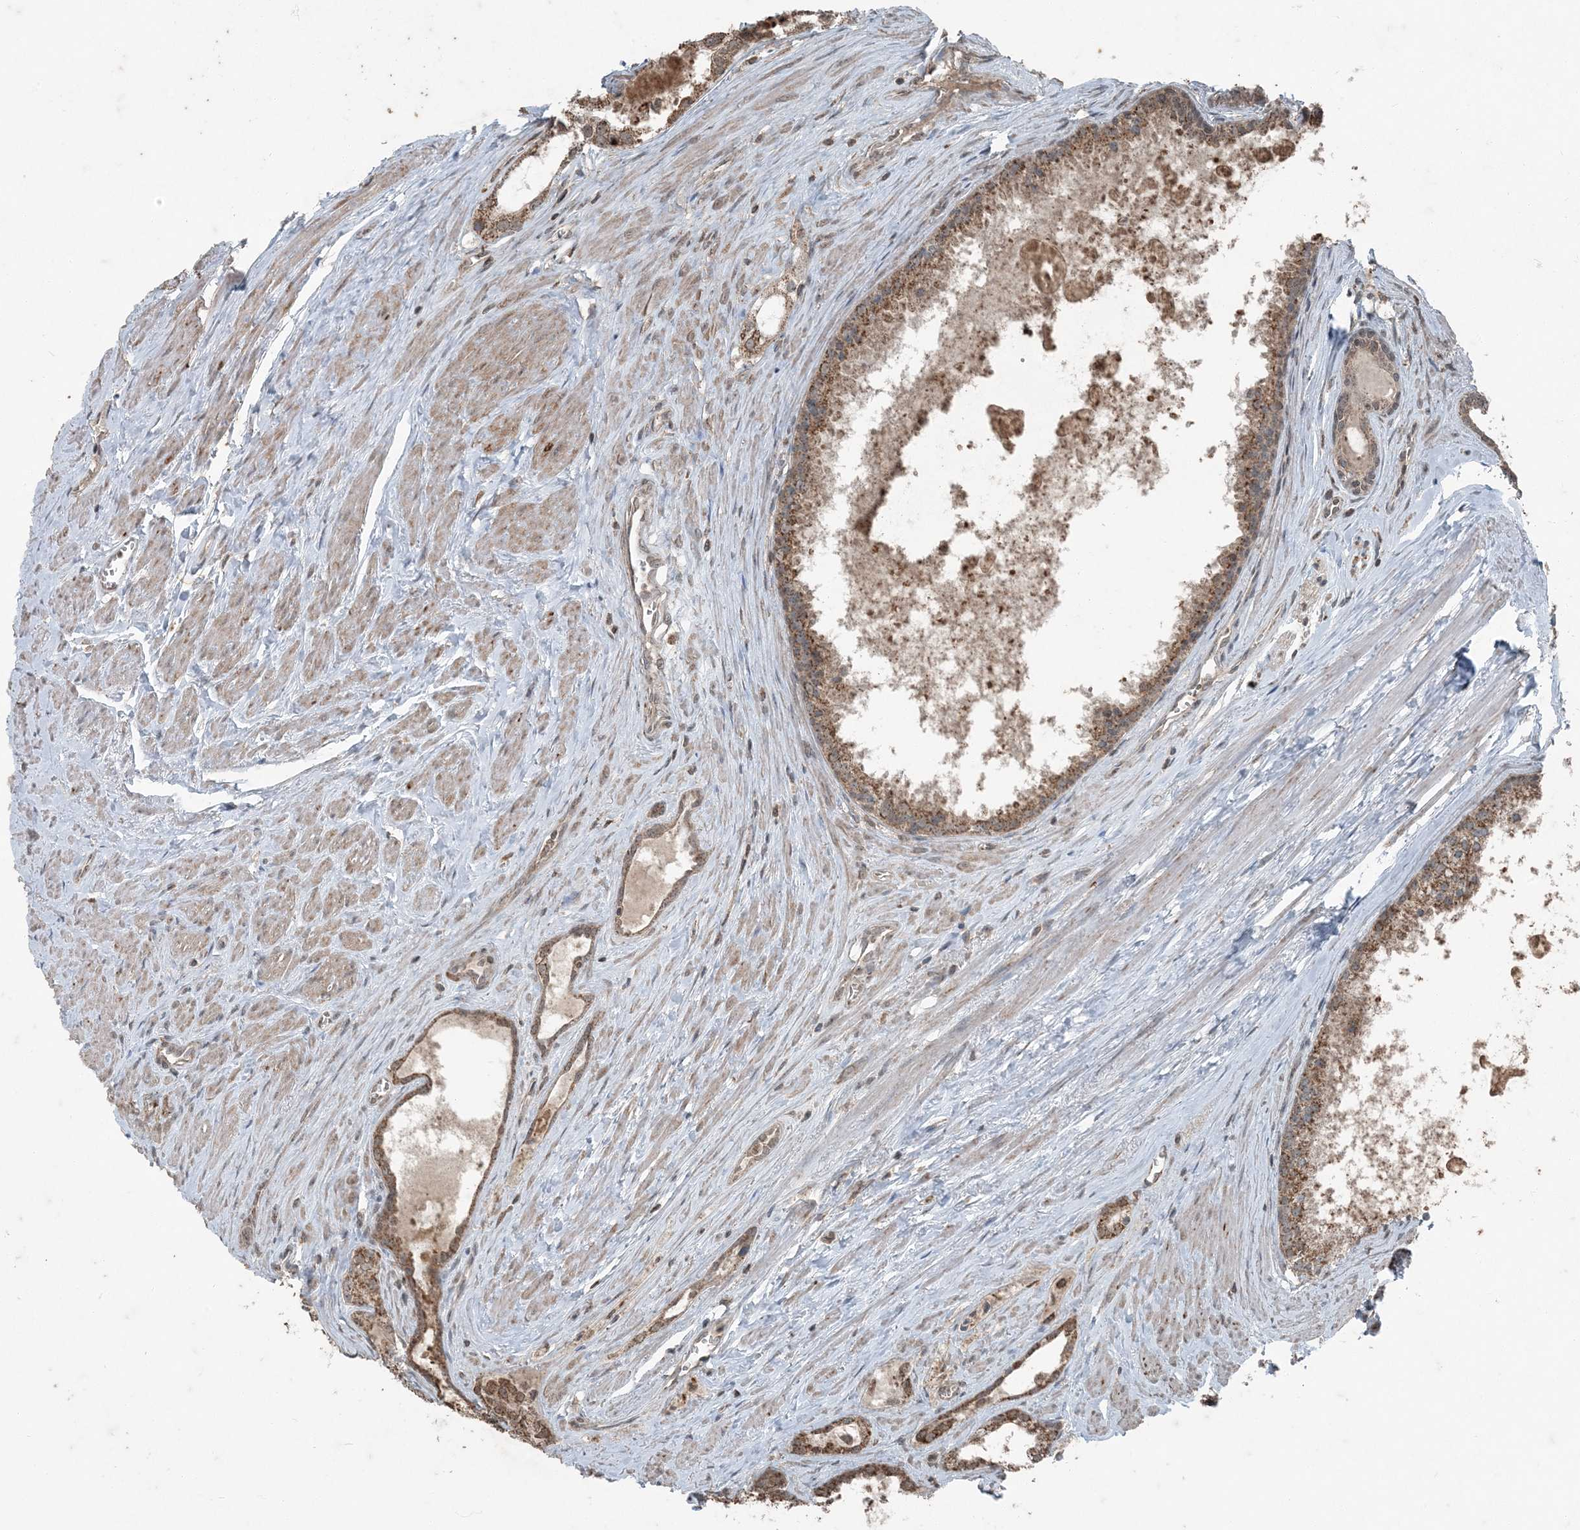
{"staining": {"intensity": "moderate", "quantity": ">75%", "location": "cytoplasmic/membranous"}, "tissue": "prostate cancer", "cell_type": "Tumor cells", "image_type": "cancer", "snomed": [{"axis": "morphology", "description": "Adenocarcinoma, High grade"}, {"axis": "topography", "description": "Prostate"}], "caption": "Moderate cytoplasmic/membranous positivity is seen in approximately >75% of tumor cells in prostate cancer. (IHC, brightfield microscopy, high magnification).", "gene": "GNL1", "patient": {"sex": "male", "age": 68}}